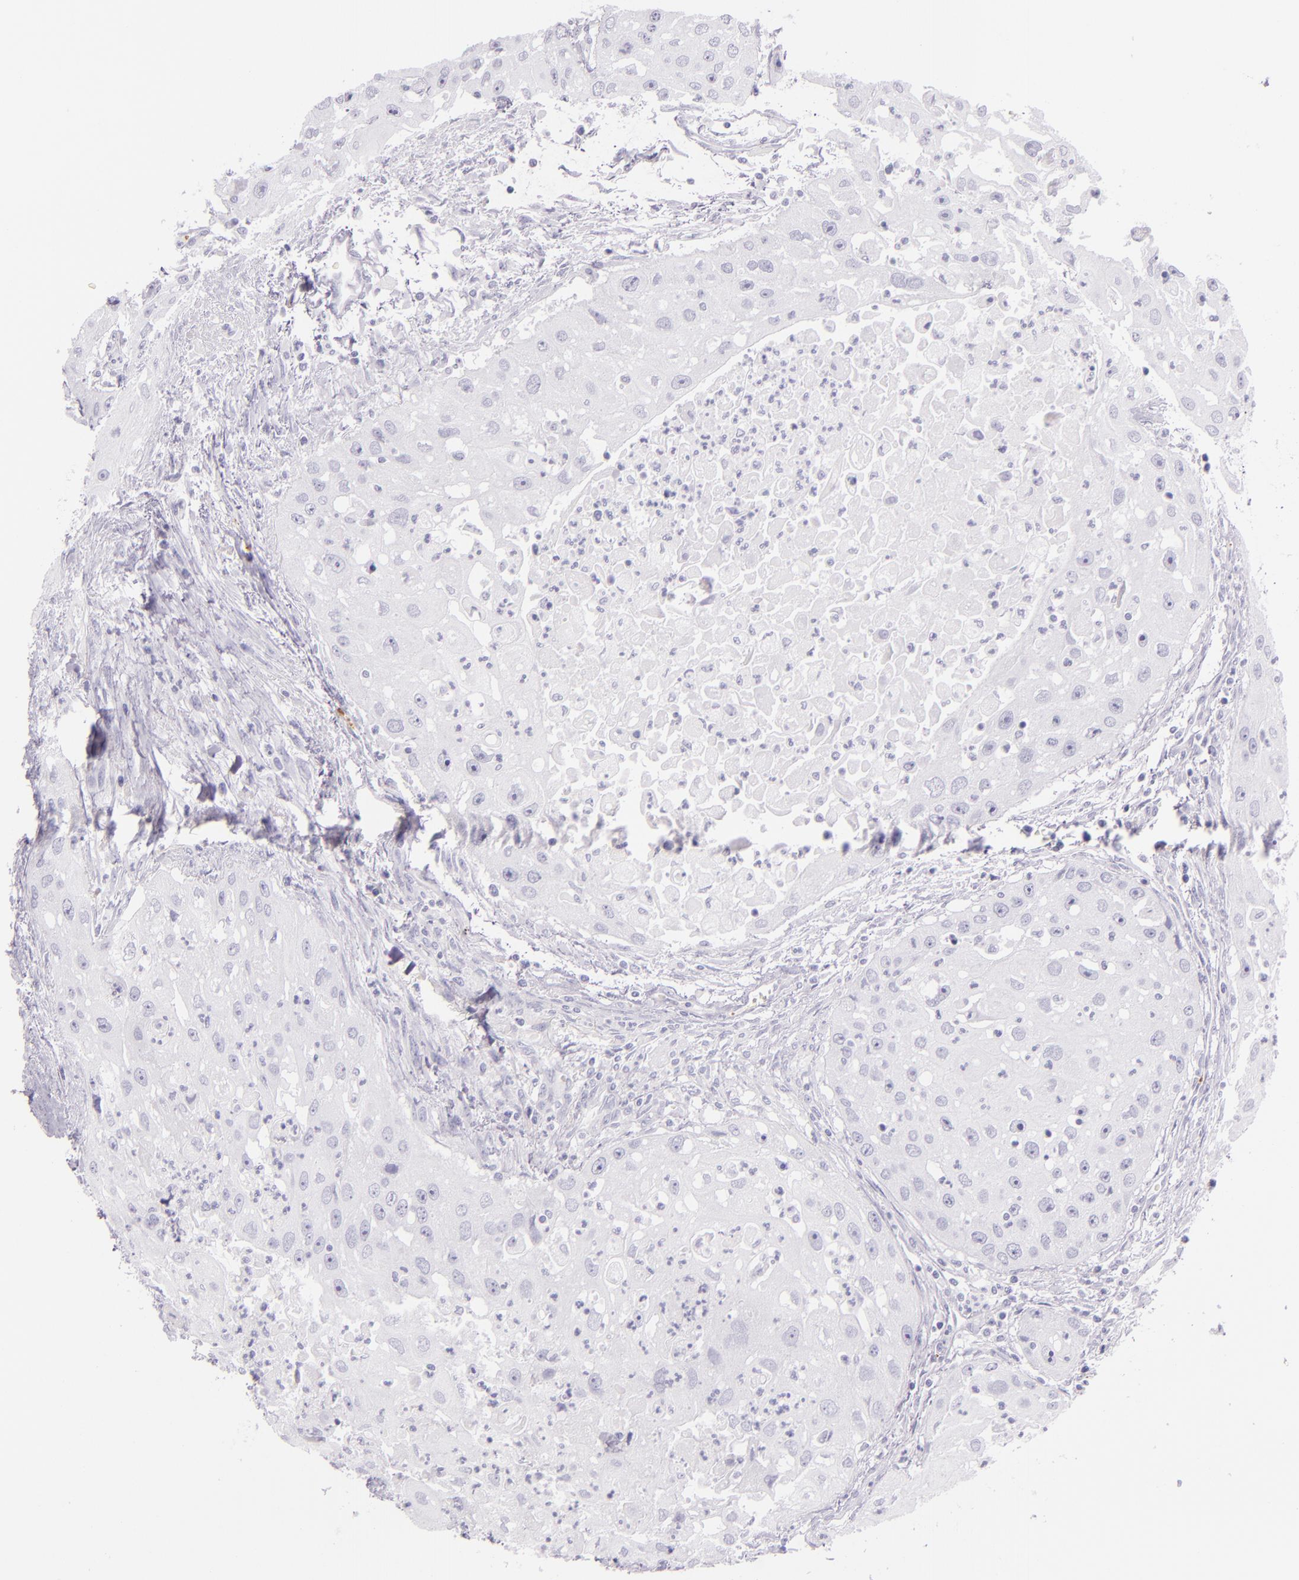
{"staining": {"intensity": "negative", "quantity": "none", "location": "none"}, "tissue": "head and neck cancer", "cell_type": "Tumor cells", "image_type": "cancer", "snomed": [{"axis": "morphology", "description": "Squamous cell carcinoma, NOS"}, {"axis": "topography", "description": "Head-Neck"}], "caption": "A micrograph of head and neck cancer (squamous cell carcinoma) stained for a protein shows no brown staining in tumor cells.", "gene": "SELP", "patient": {"sex": "male", "age": 64}}